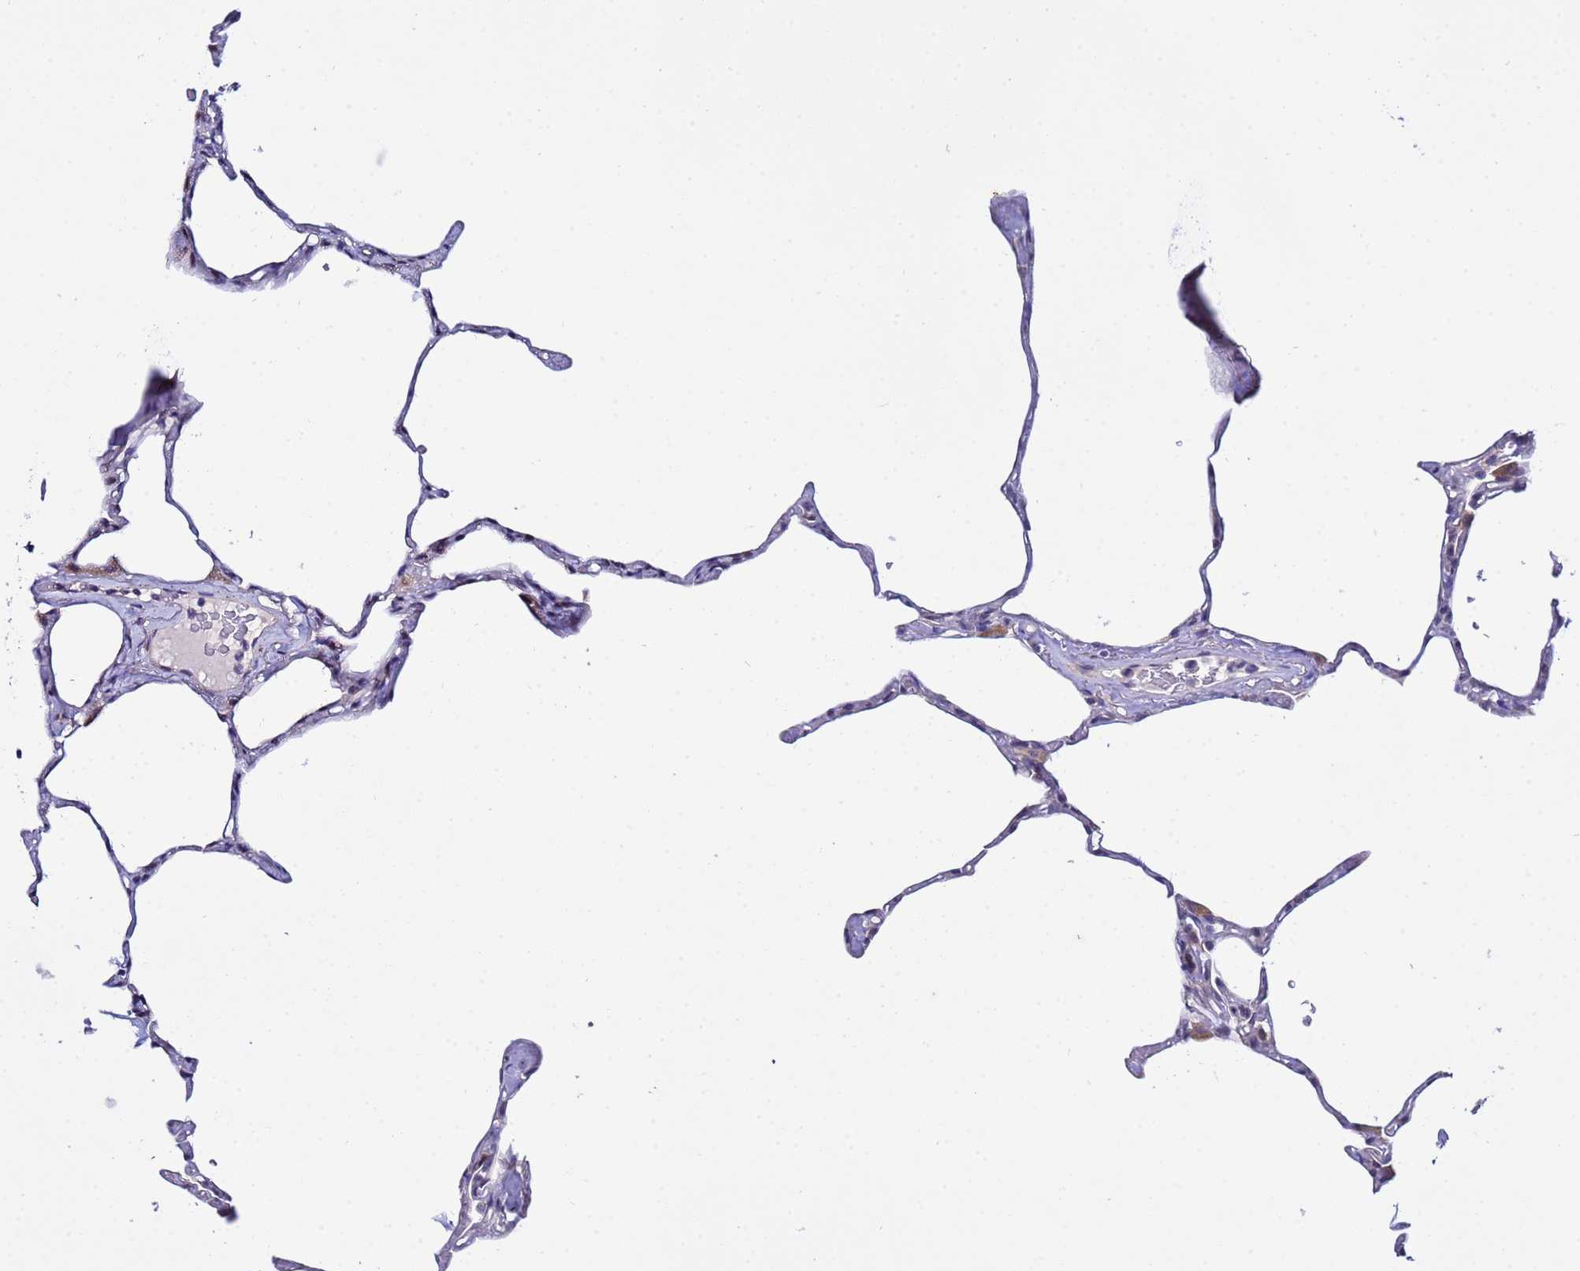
{"staining": {"intensity": "negative", "quantity": "none", "location": "none"}, "tissue": "lung", "cell_type": "Alveolar cells", "image_type": "normal", "snomed": [{"axis": "morphology", "description": "Normal tissue, NOS"}, {"axis": "topography", "description": "Lung"}], "caption": "Alveolar cells show no significant protein positivity in normal lung. (Brightfield microscopy of DAB (3,3'-diaminobenzidine) immunohistochemistry at high magnification).", "gene": "IGSF11", "patient": {"sex": "male", "age": 65}}